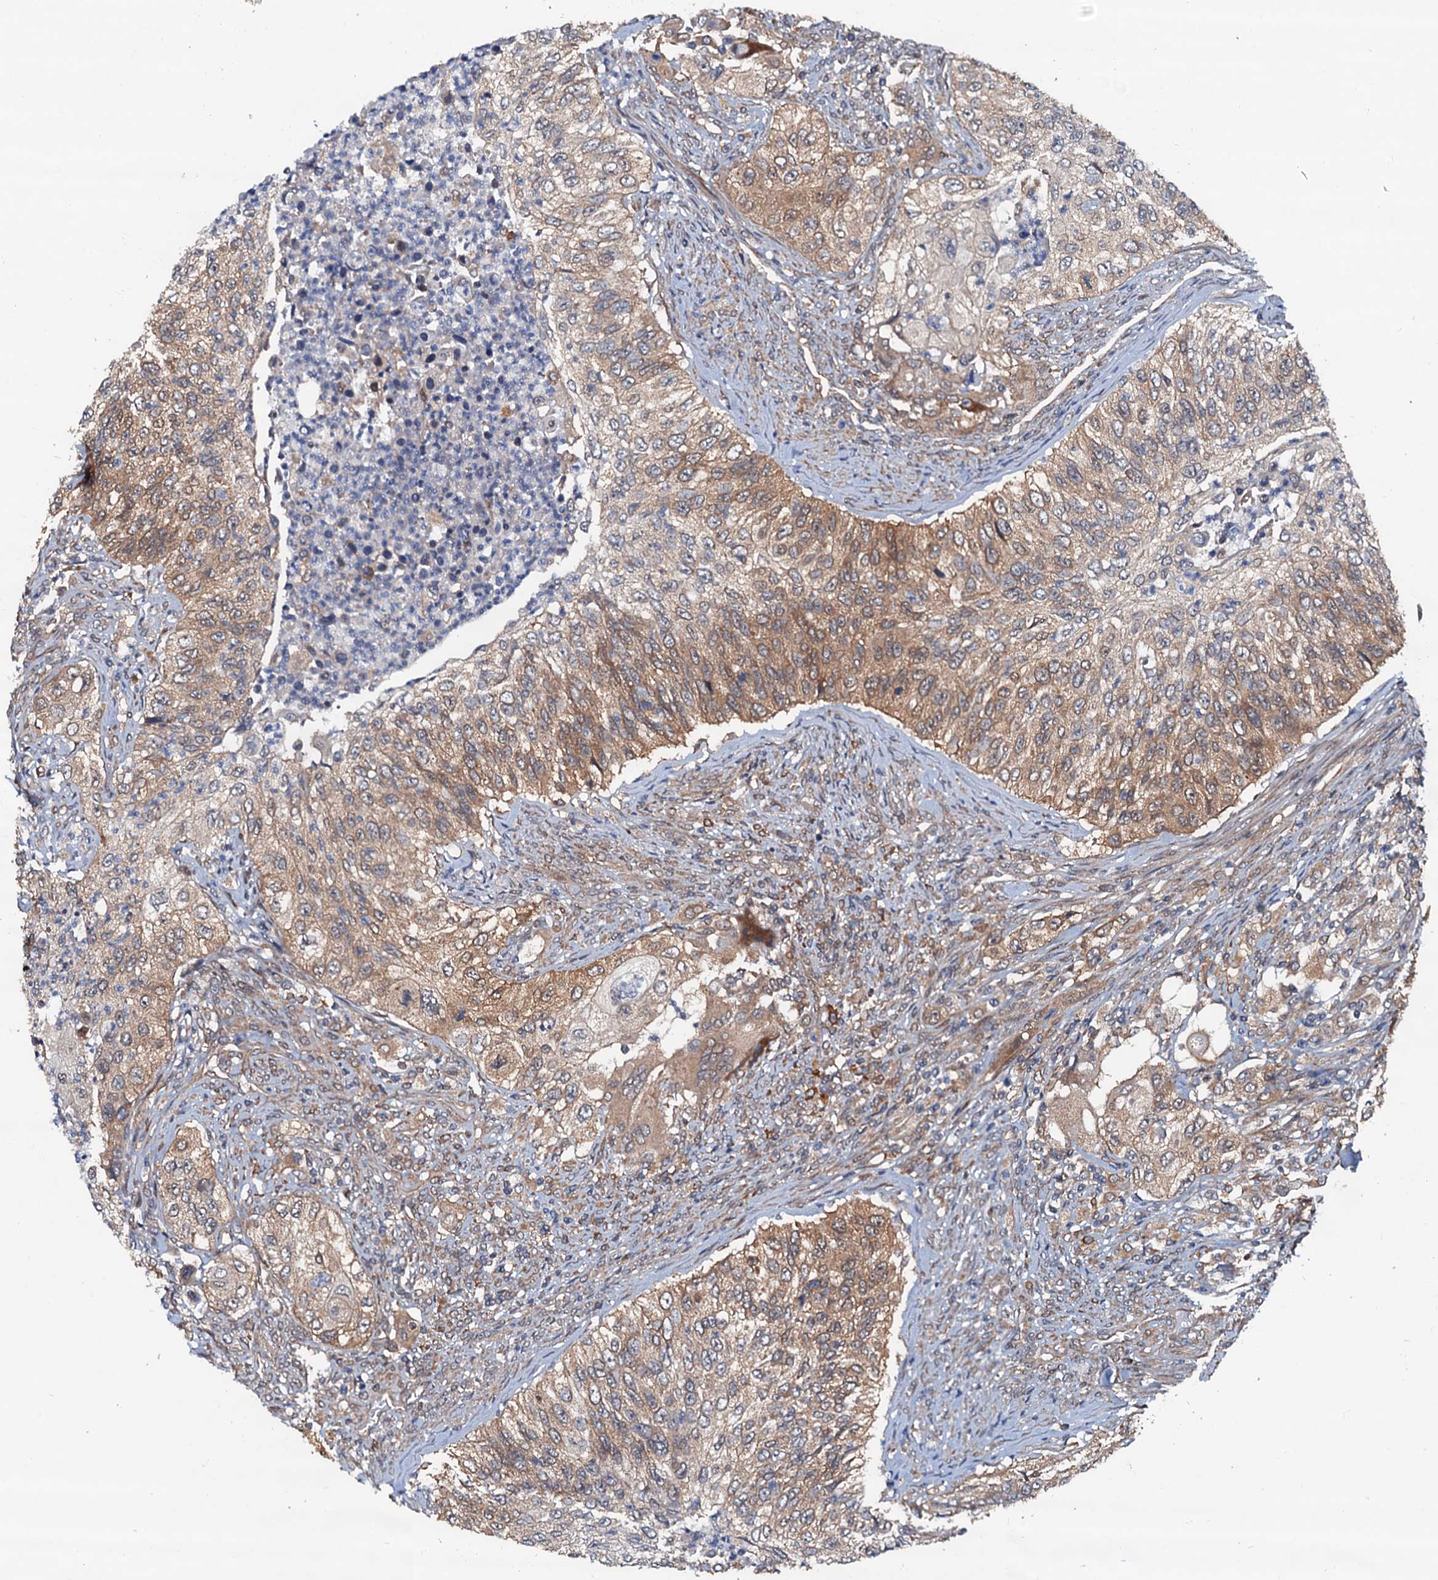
{"staining": {"intensity": "moderate", "quantity": ">75%", "location": "cytoplasmic/membranous"}, "tissue": "urothelial cancer", "cell_type": "Tumor cells", "image_type": "cancer", "snomed": [{"axis": "morphology", "description": "Urothelial carcinoma, High grade"}, {"axis": "topography", "description": "Urinary bladder"}], "caption": "A photomicrograph showing moderate cytoplasmic/membranous expression in approximately >75% of tumor cells in urothelial cancer, as visualized by brown immunohistochemical staining.", "gene": "AAGAB", "patient": {"sex": "female", "age": 60}}